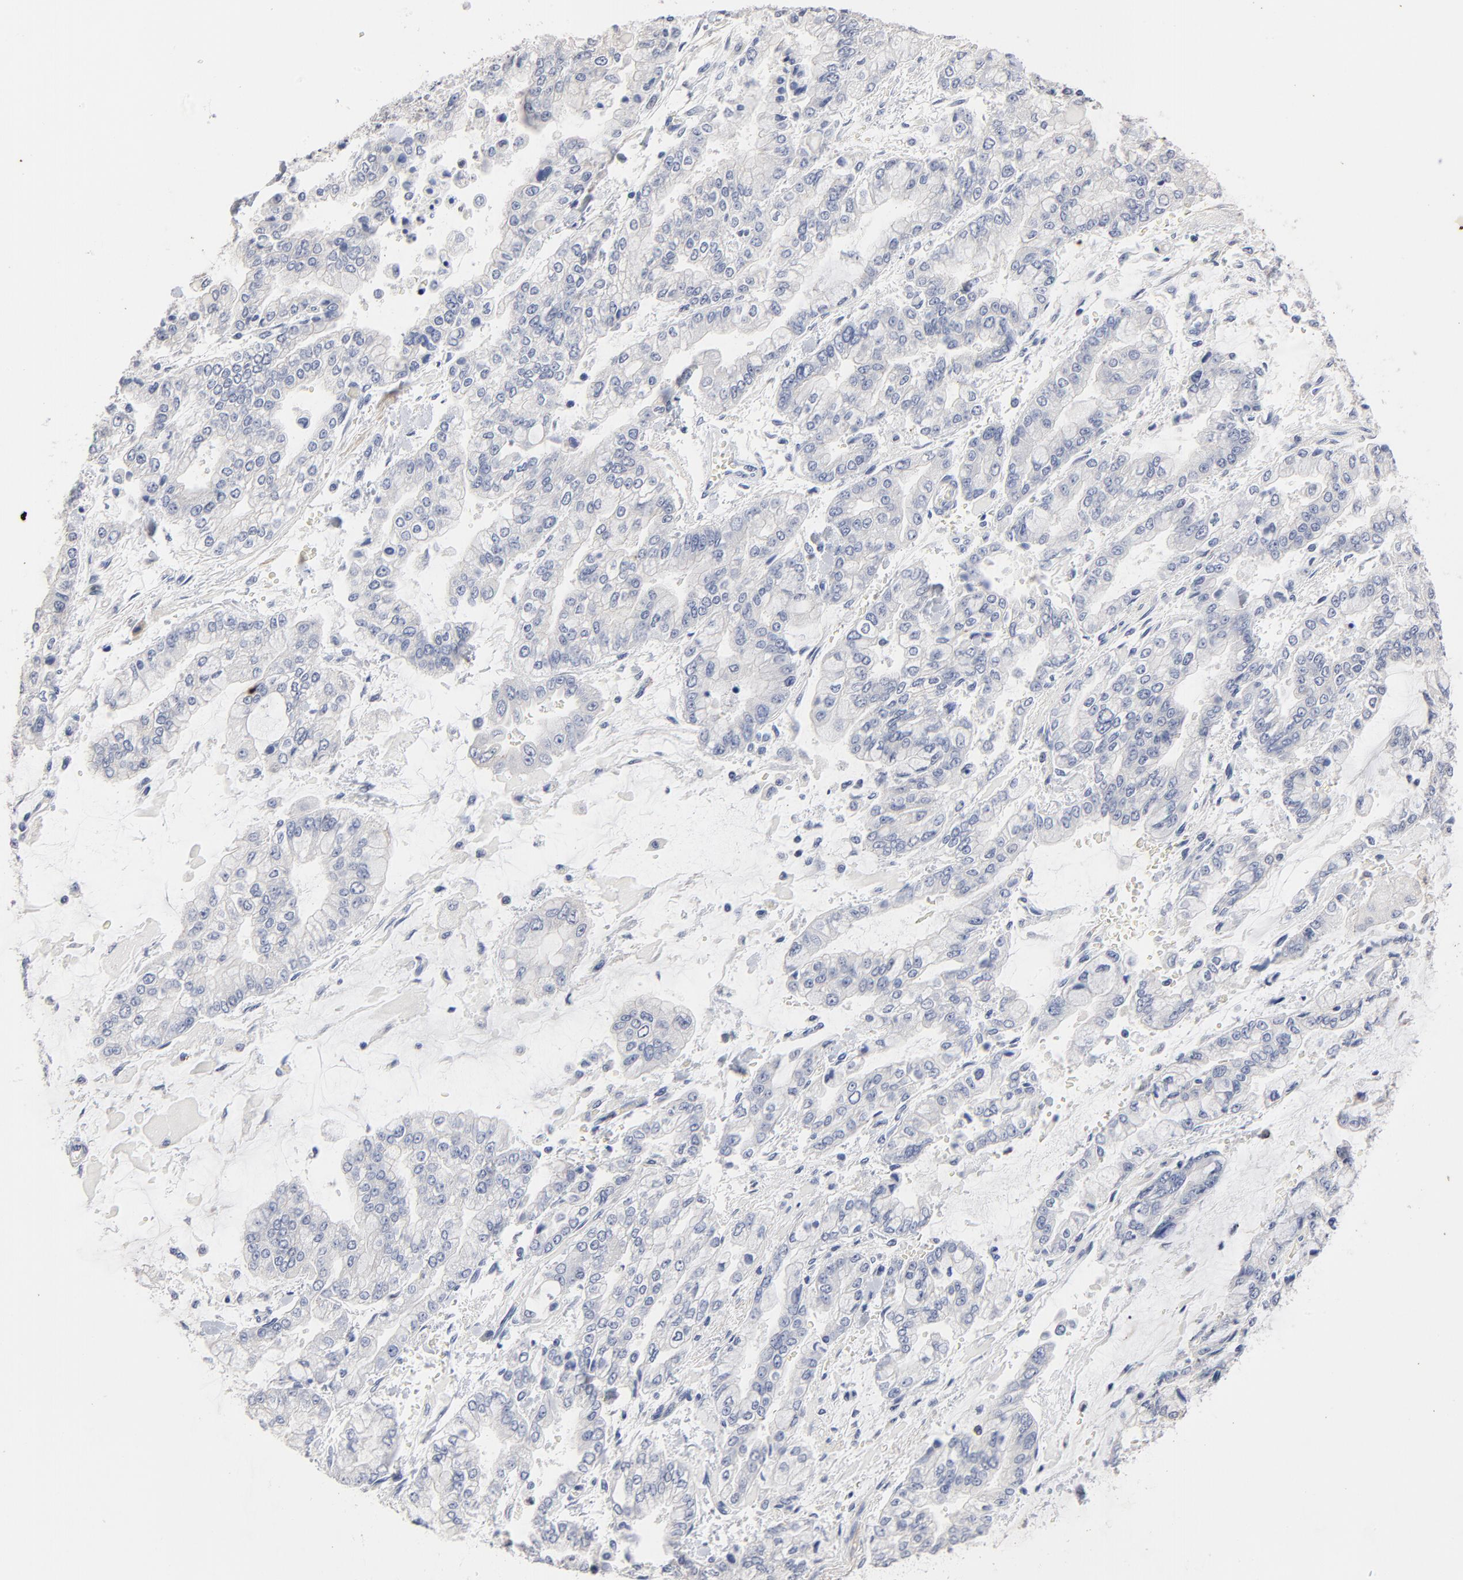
{"staining": {"intensity": "negative", "quantity": "none", "location": "none"}, "tissue": "stomach cancer", "cell_type": "Tumor cells", "image_type": "cancer", "snomed": [{"axis": "morphology", "description": "Normal tissue, NOS"}, {"axis": "morphology", "description": "Adenocarcinoma, NOS"}, {"axis": "topography", "description": "Stomach, upper"}, {"axis": "topography", "description": "Stomach"}], "caption": "Stomach cancer (adenocarcinoma) was stained to show a protein in brown. There is no significant staining in tumor cells.", "gene": "AADAC", "patient": {"sex": "male", "age": 76}}